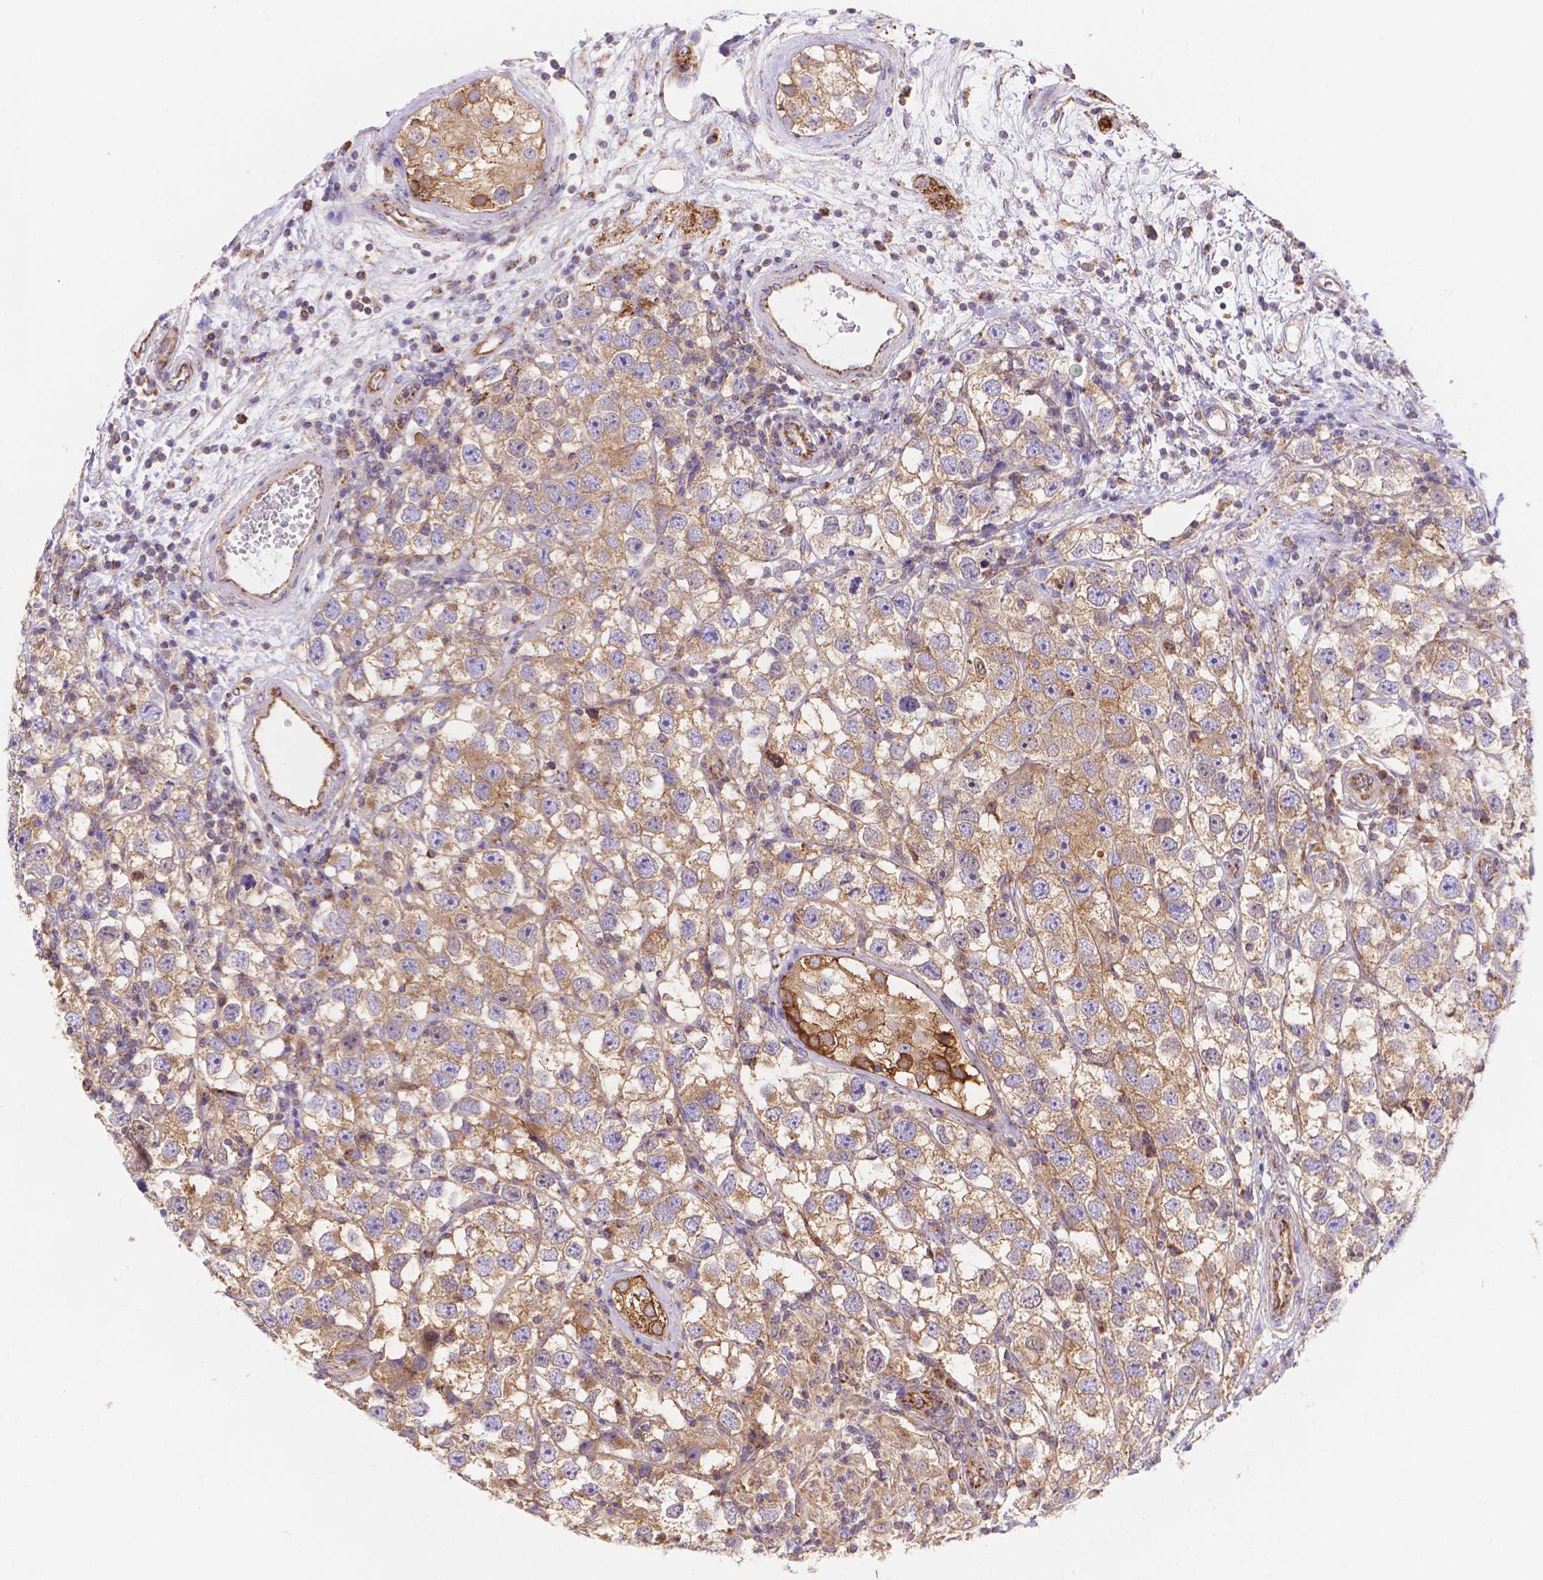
{"staining": {"intensity": "weak", "quantity": ">75%", "location": "cytoplasmic/membranous"}, "tissue": "testis cancer", "cell_type": "Tumor cells", "image_type": "cancer", "snomed": [{"axis": "morphology", "description": "Seminoma, NOS"}, {"axis": "topography", "description": "Testis"}], "caption": "Seminoma (testis) stained for a protein shows weak cytoplasmic/membranous positivity in tumor cells. Nuclei are stained in blue.", "gene": "AK3", "patient": {"sex": "male", "age": 26}}